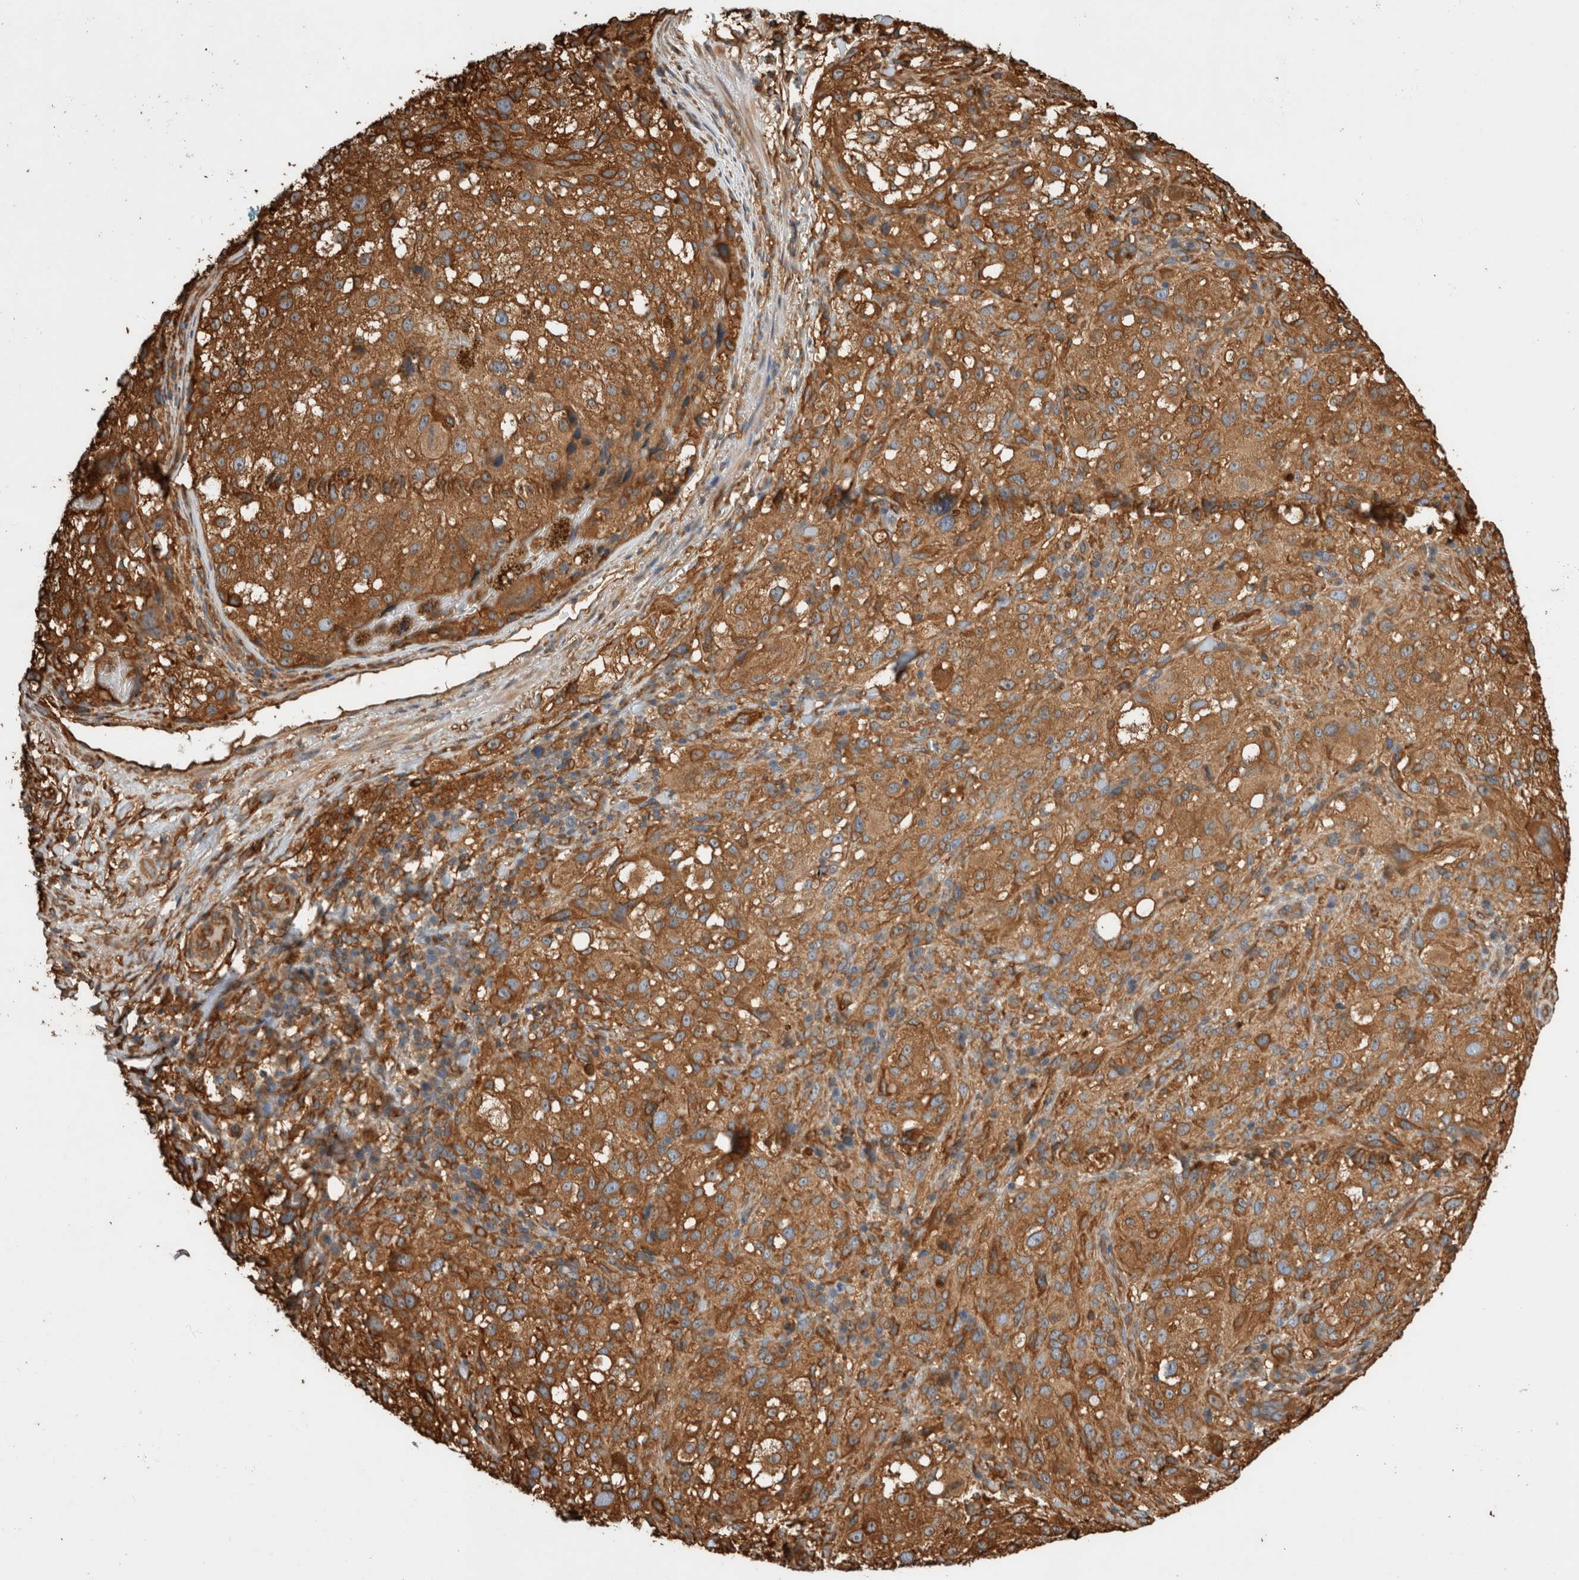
{"staining": {"intensity": "moderate", "quantity": ">75%", "location": "cytoplasmic/membranous"}, "tissue": "melanoma", "cell_type": "Tumor cells", "image_type": "cancer", "snomed": [{"axis": "morphology", "description": "Necrosis, NOS"}, {"axis": "morphology", "description": "Malignant melanoma, NOS"}, {"axis": "topography", "description": "Skin"}], "caption": "Human malignant melanoma stained for a protein (brown) shows moderate cytoplasmic/membranous positive positivity in about >75% of tumor cells.", "gene": "ZNF397", "patient": {"sex": "female", "age": 87}}